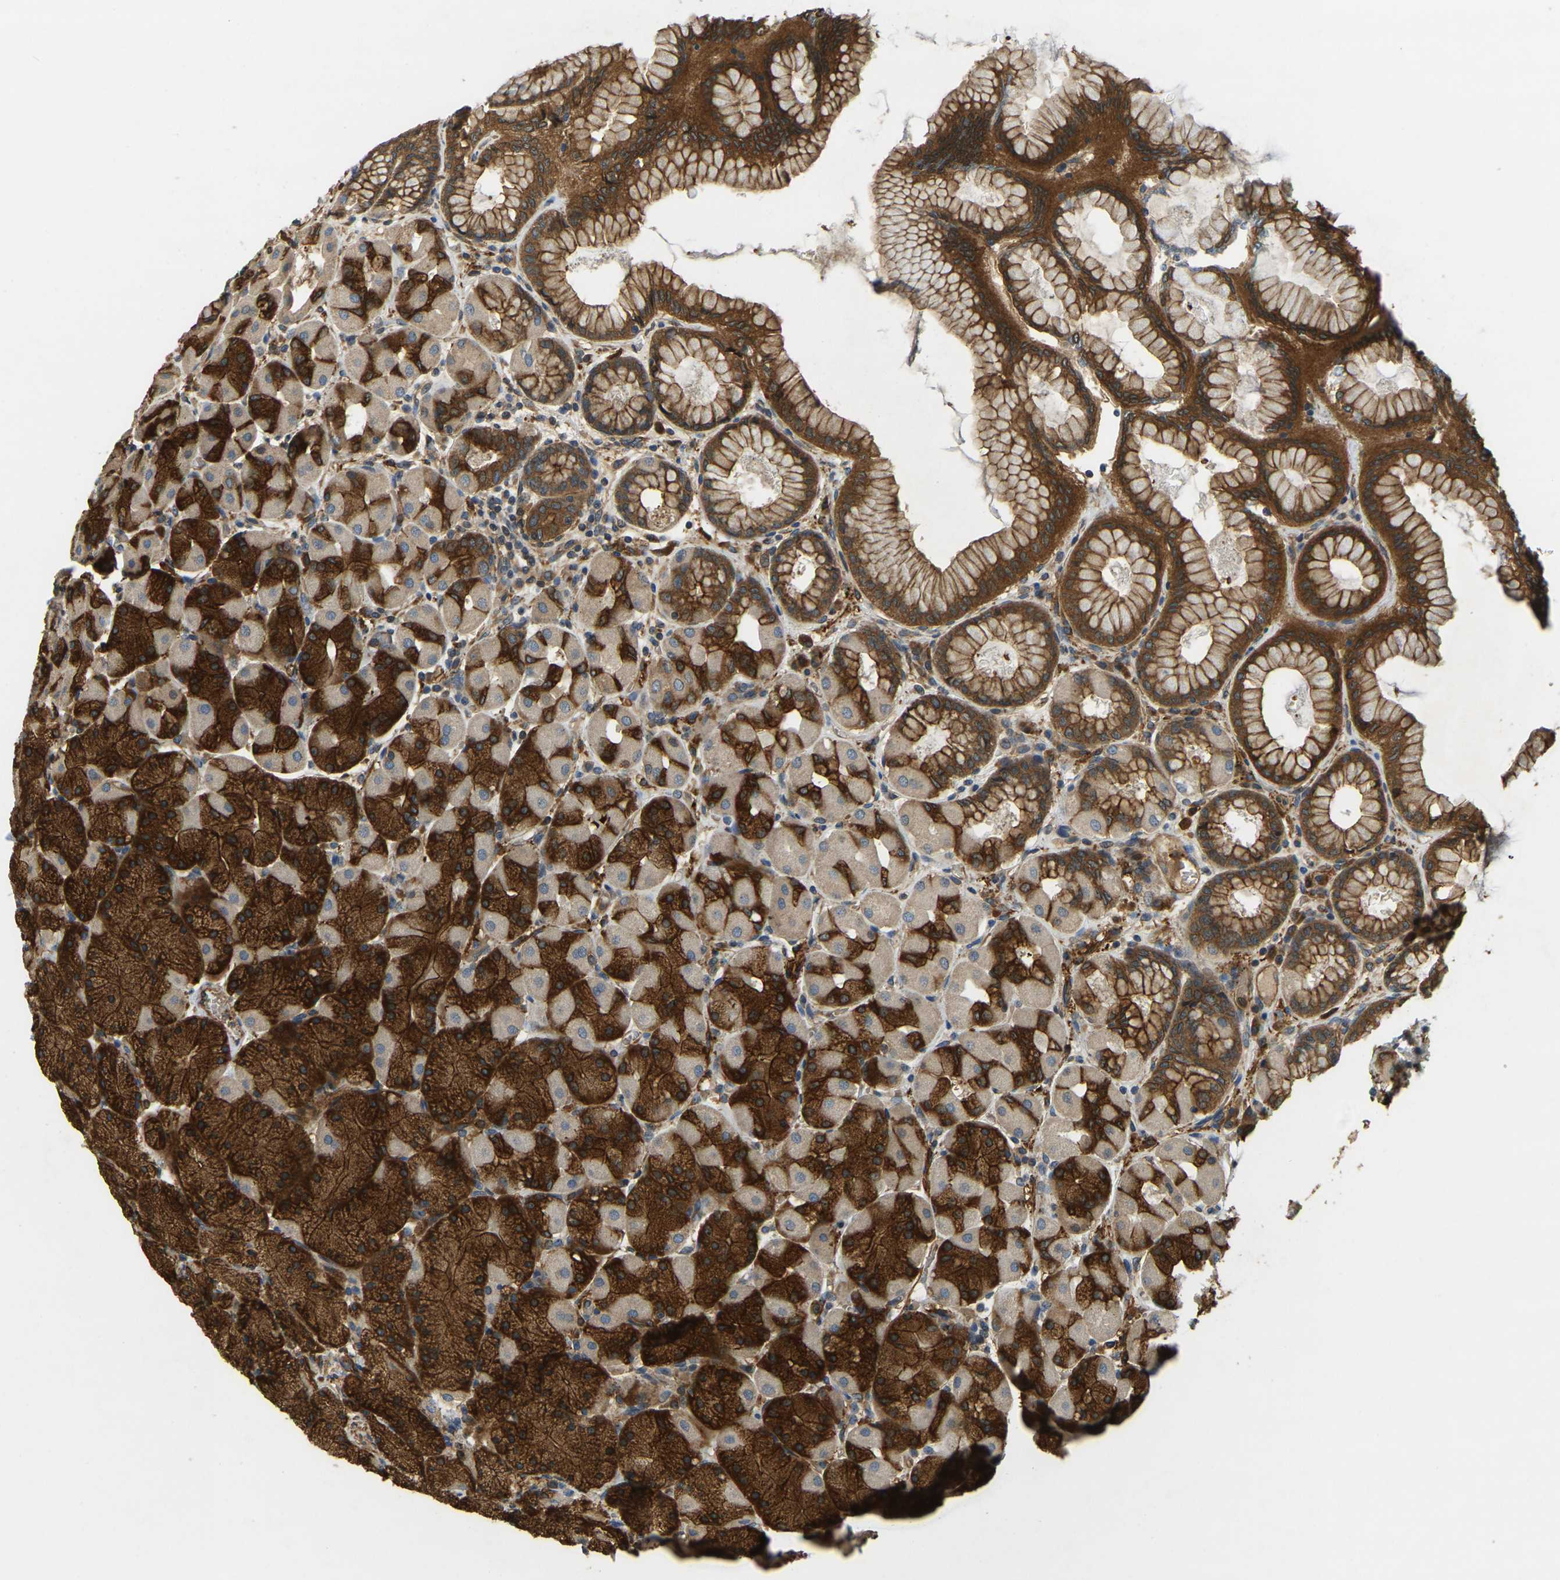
{"staining": {"intensity": "strong", "quantity": ">75%", "location": "cytoplasmic/membranous"}, "tissue": "stomach", "cell_type": "Glandular cells", "image_type": "normal", "snomed": [{"axis": "morphology", "description": "Normal tissue, NOS"}, {"axis": "topography", "description": "Stomach, upper"}], "caption": "Stomach stained for a protein exhibits strong cytoplasmic/membranous positivity in glandular cells.", "gene": "ERGIC1", "patient": {"sex": "female", "age": 56}}